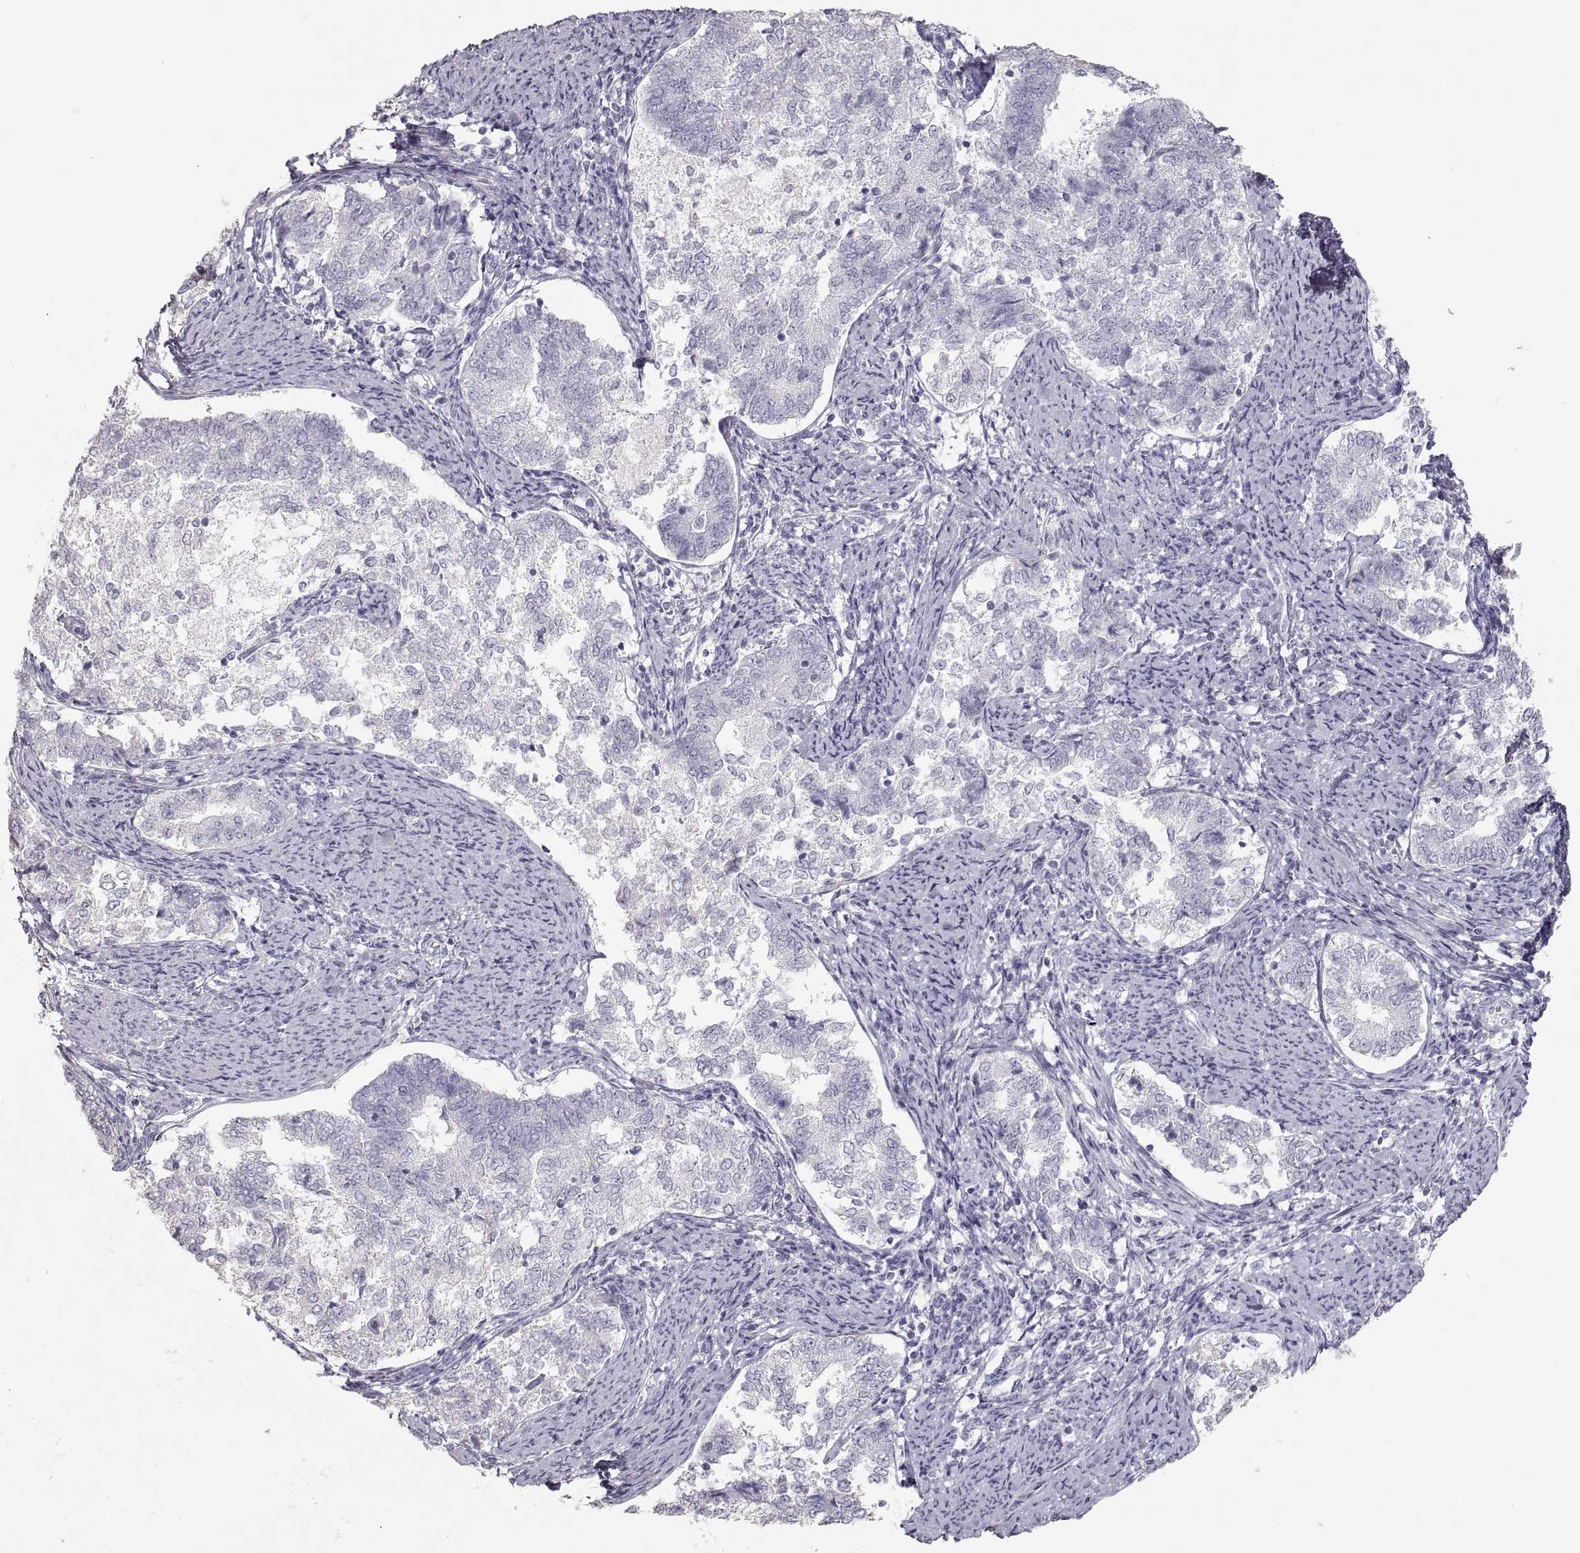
{"staining": {"intensity": "negative", "quantity": "none", "location": "none"}, "tissue": "endometrial cancer", "cell_type": "Tumor cells", "image_type": "cancer", "snomed": [{"axis": "morphology", "description": "Adenocarcinoma, NOS"}, {"axis": "topography", "description": "Endometrium"}], "caption": "An image of adenocarcinoma (endometrial) stained for a protein shows no brown staining in tumor cells.", "gene": "ZP3", "patient": {"sex": "female", "age": 65}}